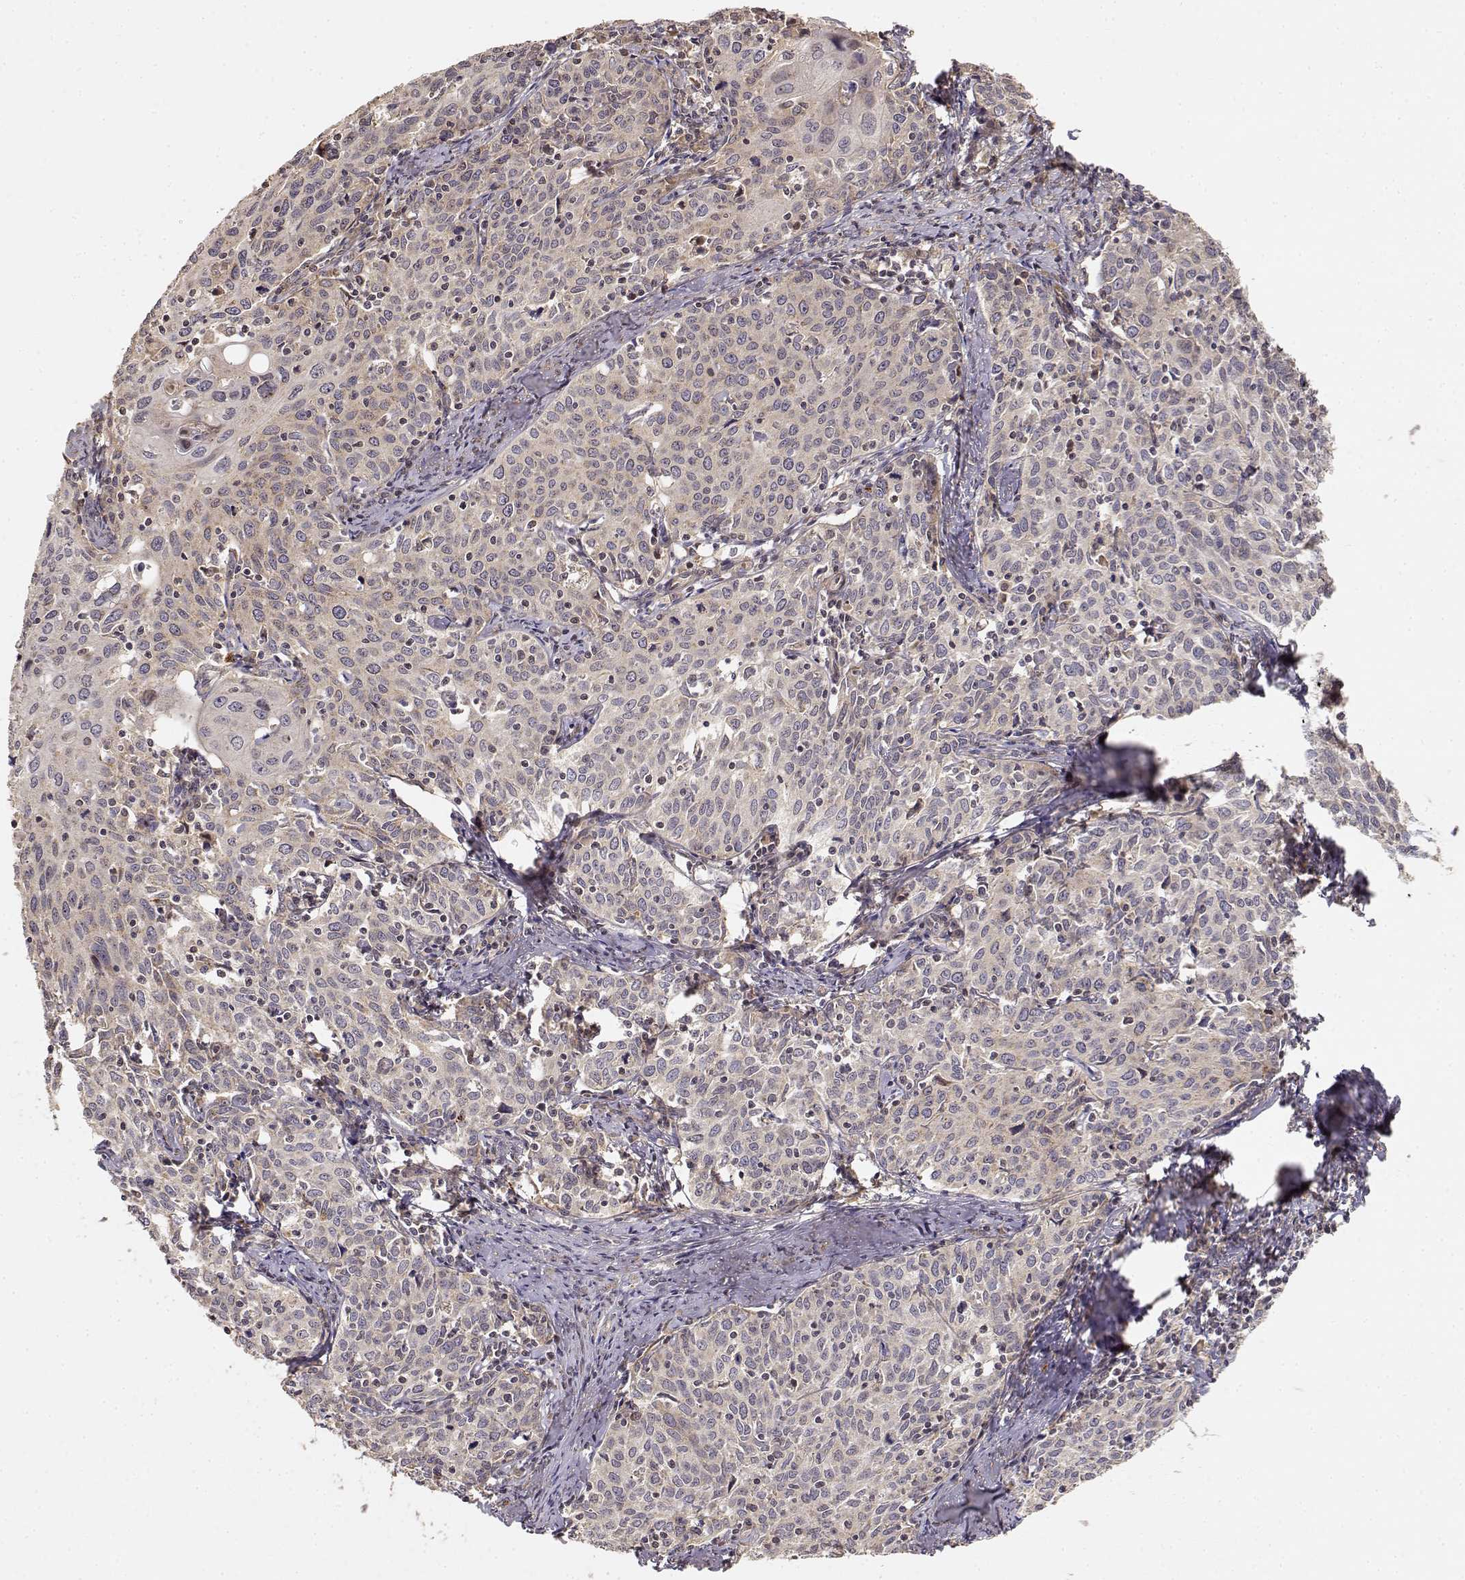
{"staining": {"intensity": "weak", "quantity": ">75%", "location": "cytoplasmic/membranous"}, "tissue": "cervical cancer", "cell_type": "Tumor cells", "image_type": "cancer", "snomed": [{"axis": "morphology", "description": "Squamous cell carcinoma, NOS"}, {"axis": "topography", "description": "Cervix"}], "caption": "Human cervical cancer (squamous cell carcinoma) stained with a protein marker reveals weak staining in tumor cells.", "gene": "PICK1", "patient": {"sex": "female", "age": 62}}